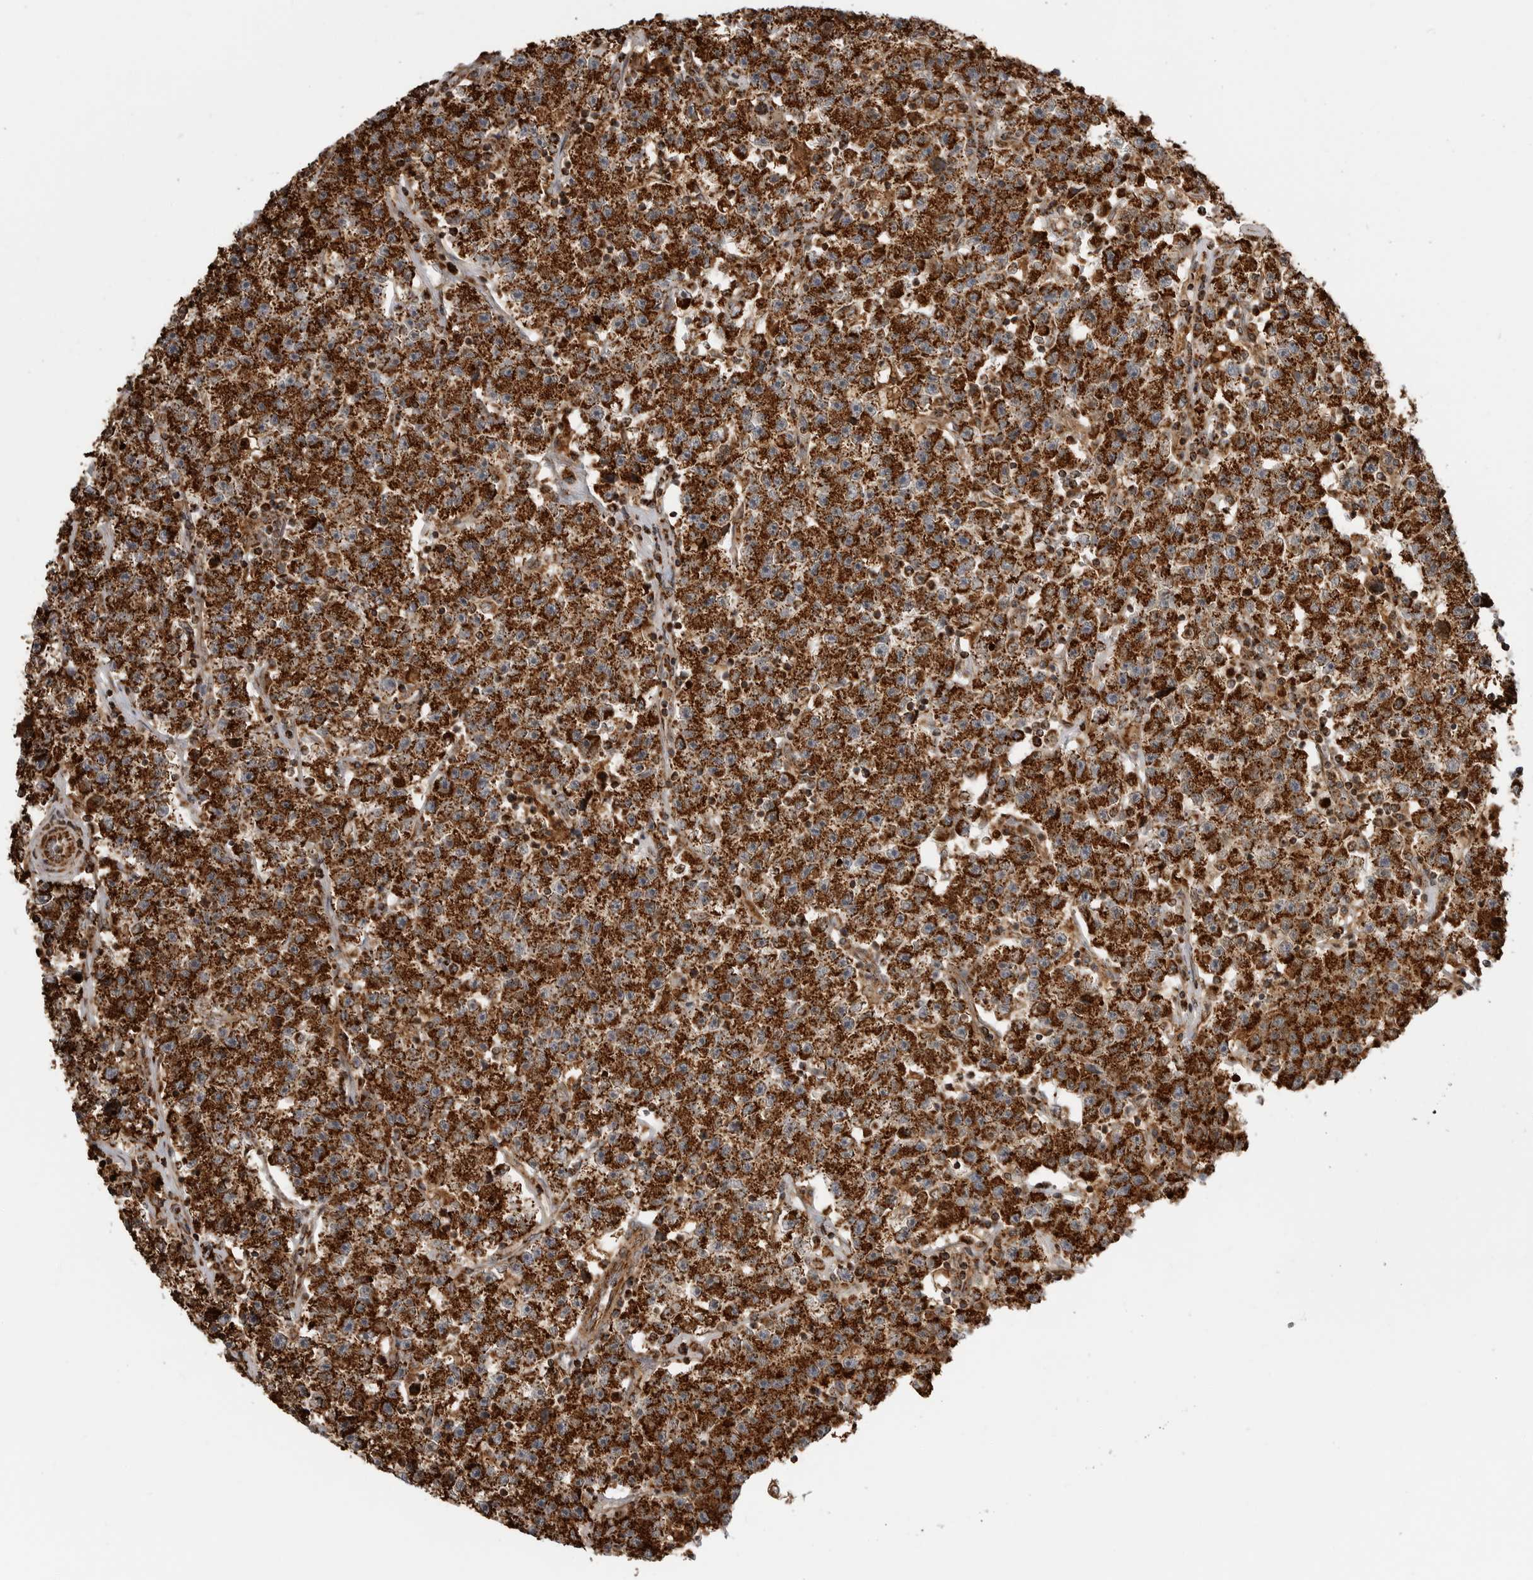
{"staining": {"intensity": "strong", "quantity": ">75%", "location": "cytoplasmic/membranous"}, "tissue": "testis cancer", "cell_type": "Tumor cells", "image_type": "cancer", "snomed": [{"axis": "morphology", "description": "Seminoma, NOS"}, {"axis": "topography", "description": "Testis"}], "caption": "The immunohistochemical stain labels strong cytoplasmic/membranous expression in tumor cells of testis seminoma tissue.", "gene": "BMP2K", "patient": {"sex": "male", "age": 22}}